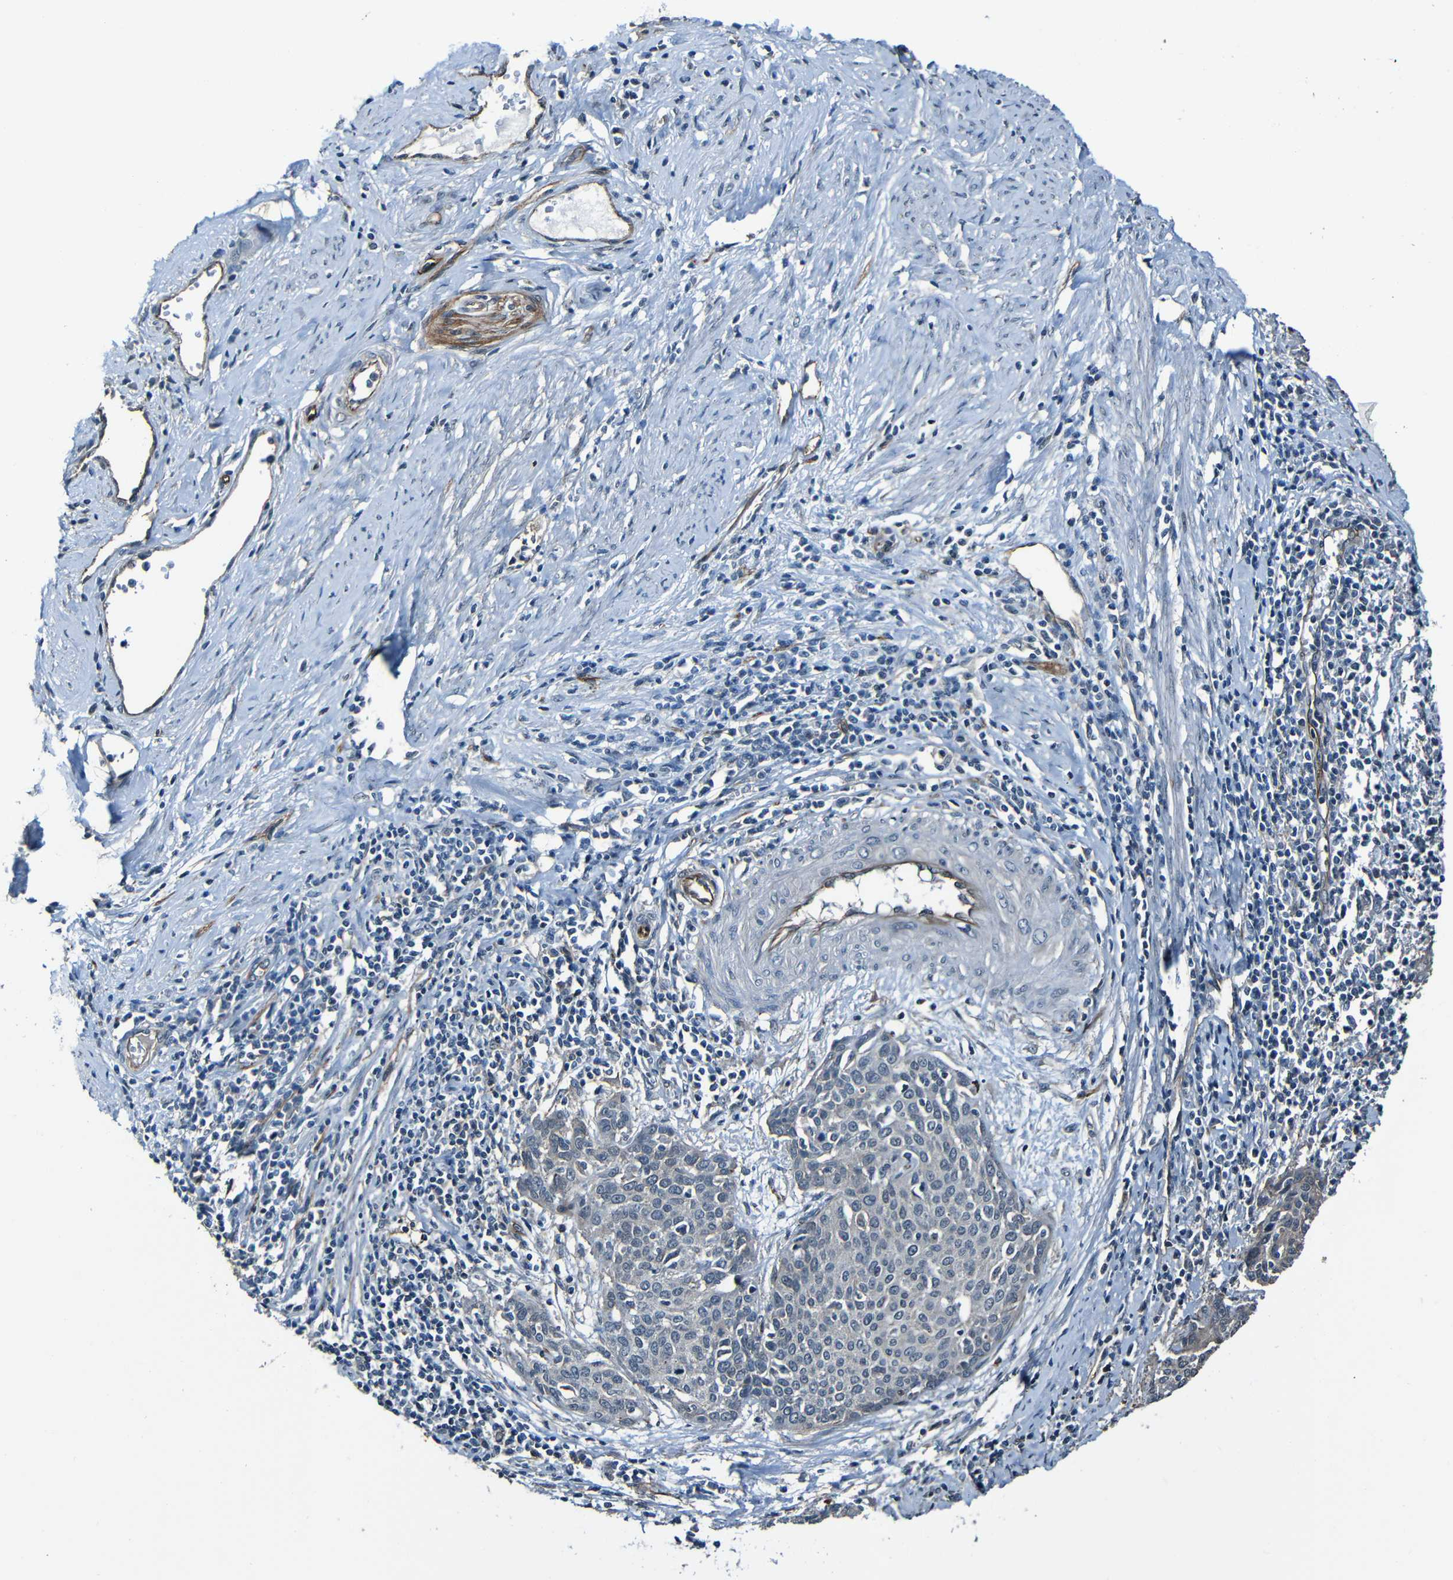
{"staining": {"intensity": "weak", "quantity": "<25%", "location": "cytoplasmic/membranous"}, "tissue": "cervical cancer", "cell_type": "Tumor cells", "image_type": "cancer", "snomed": [{"axis": "morphology", "description": "Squamous cell carcinoma, NOS"}, {"axis": "topography", "description": "Cervix"}], "caption": "Immunohistochemical staining of human cervical cancer (squamous cell carcinoma) shows no significant expression in tumor cells.", "gene": "LGR5", "patient": {"sex": "female", "age": 38}}